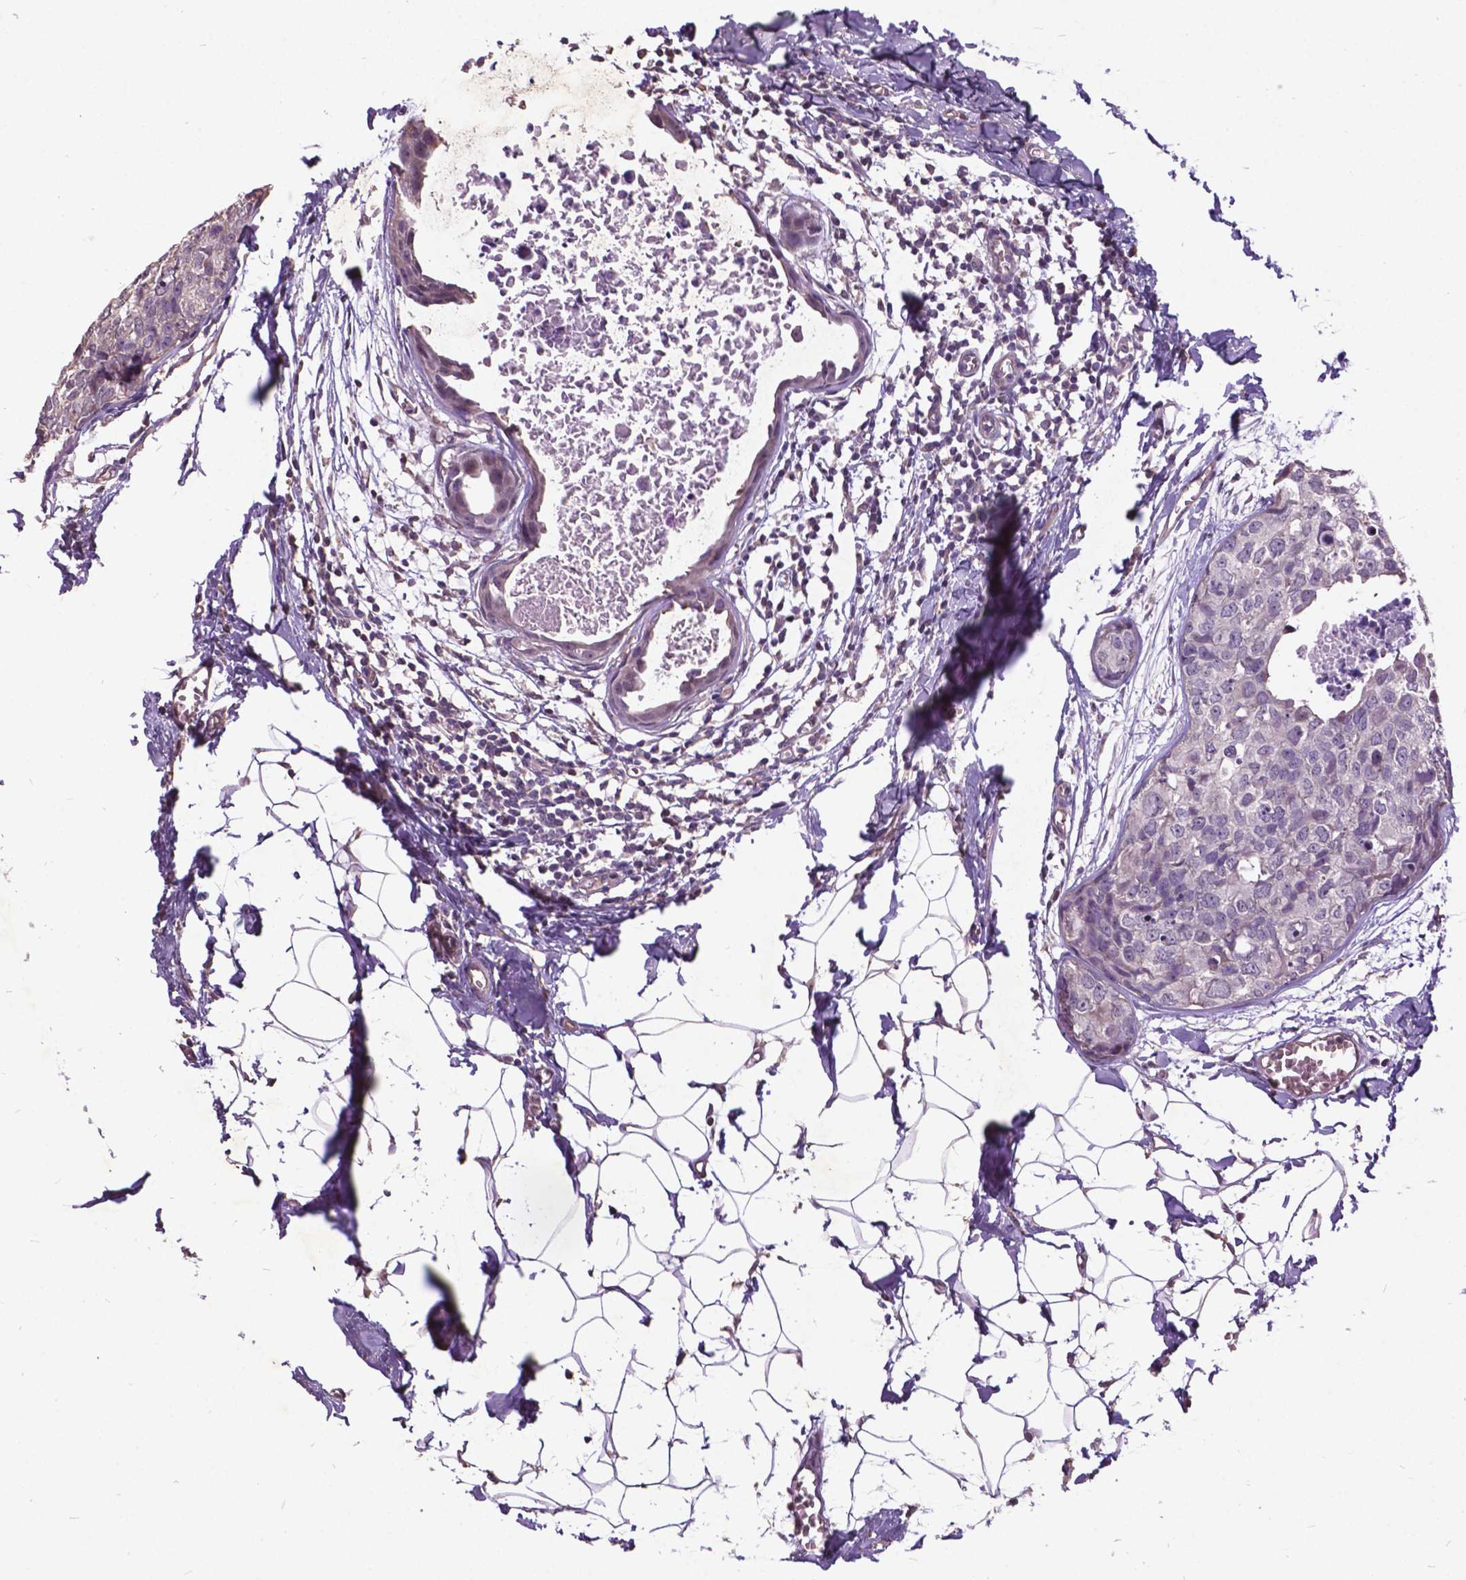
{"staining": {"intensity": "negative", "quantity": "none", "location": "none"}, "tissue": "breast cancer", "cell_type": "Tumor cells", "image_type": "cancer", "snomed": [{"axis": "morphology", "description": "Duct carcinoma"}, {"axis": "topography", "description": "Breast"}], "caption": "A high-resolution photomicrograph shows immunohistochemistry (IHC) staining of breast cancer, which demonstrates no significant positivity in tumor cells. (IHC, brightfield microscopy, high magnification).", "gene": "AP1S3", "patient": {"sex": "female", "age": 38}}